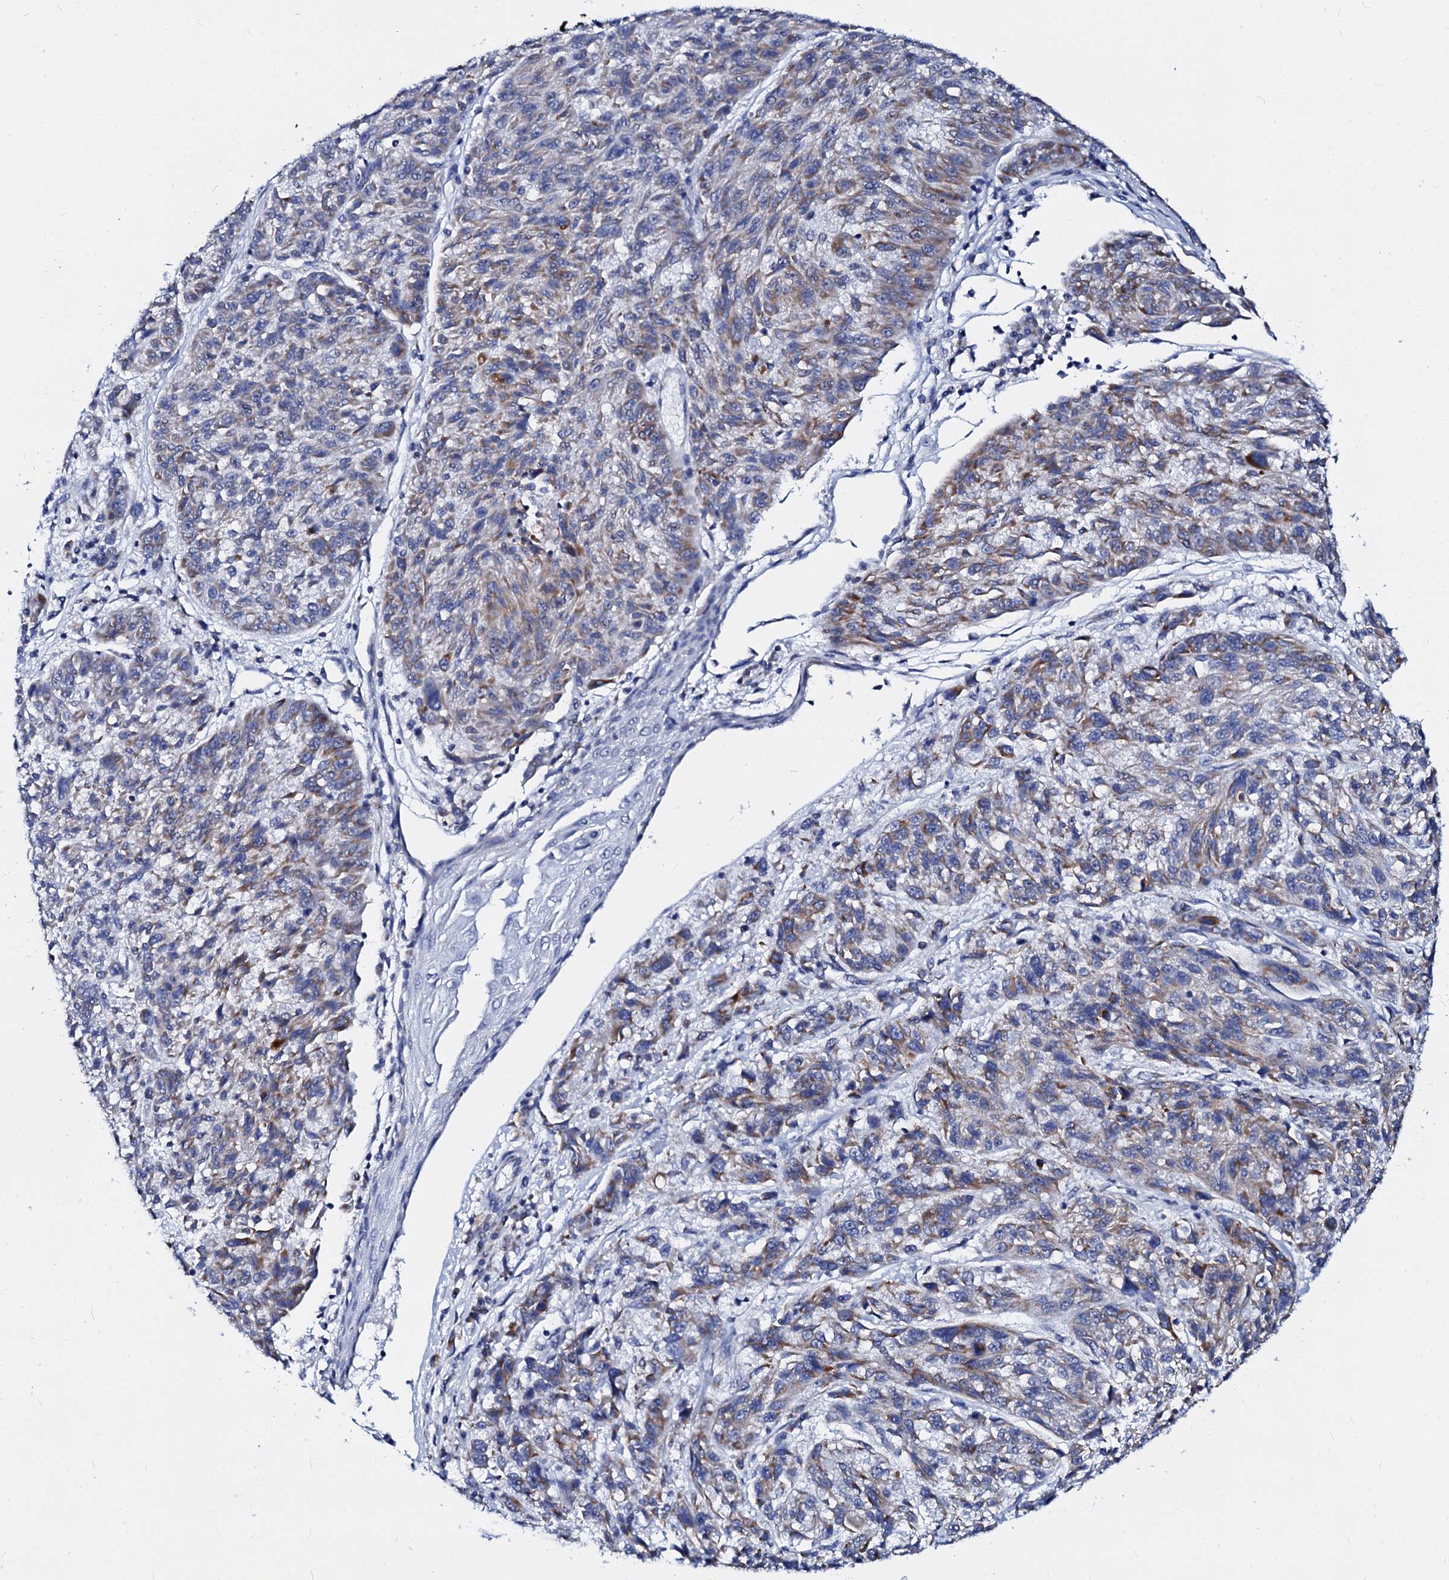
{"staining": {"intensity": "moderate", "quantity": "25%-75%", "location": "cytoplasmic/membranous"}, "tissue": "melanoma", "cell_type": "Tumor cells", "image_type": "cancer", "snomed": [{"axis": "morphology", "description": "Malignant melanoma, NOS"}, {"axis": "topography", "description": "Skin"}], "caption": "Human malignant melanoma stained for a protein (brown) reveals moderate cytoplasmic/membranous positive staining in about 25%-75% of tumor cells.", "gene": "SLC37A4", "patient": {"sex": "male", "age": 53}}